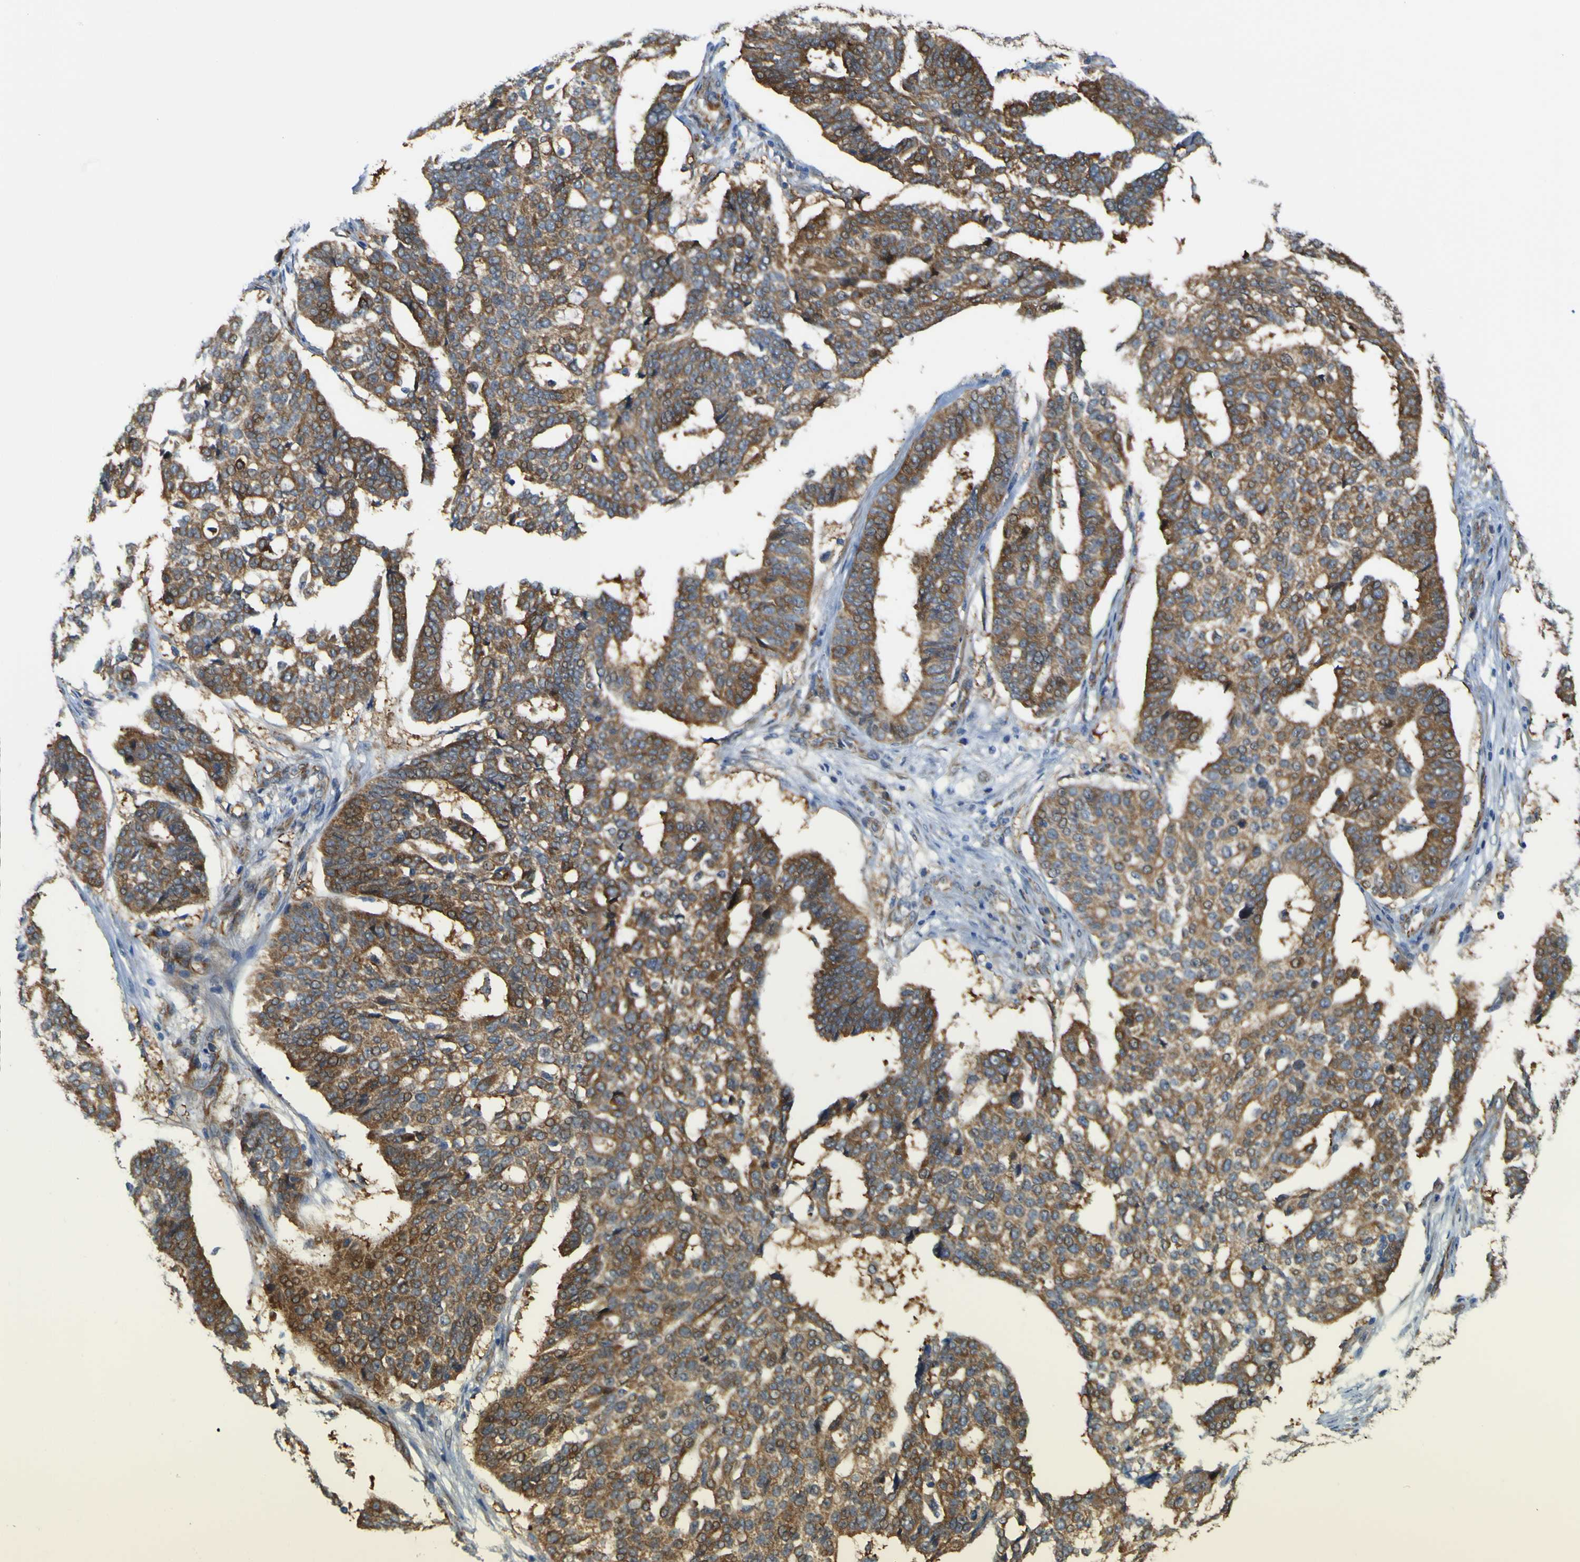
{"staining": {"intensity": "moderate", "quantity": ">75%", "location": "cytoplasmic/membranous"}, "tissue": "ovarian cancer", "cell_type": "Tumor cells", "image_type": "cancer", "snomed": [{"axis": "morphology", "description": "Cystadenocarcinoma, serous, NOS"}, {"axis": "topography", "description": "Ovary"}], "caption": "Ovarian cancer (serous cystadenocarcinoma) was stained to show a protein in brown. There is medium levels of moderate cytoplasmic/membranous staining in about >75% of tumor cells.", "gene": "JPH1", "patient": {"sex": "female", "age": 59}}